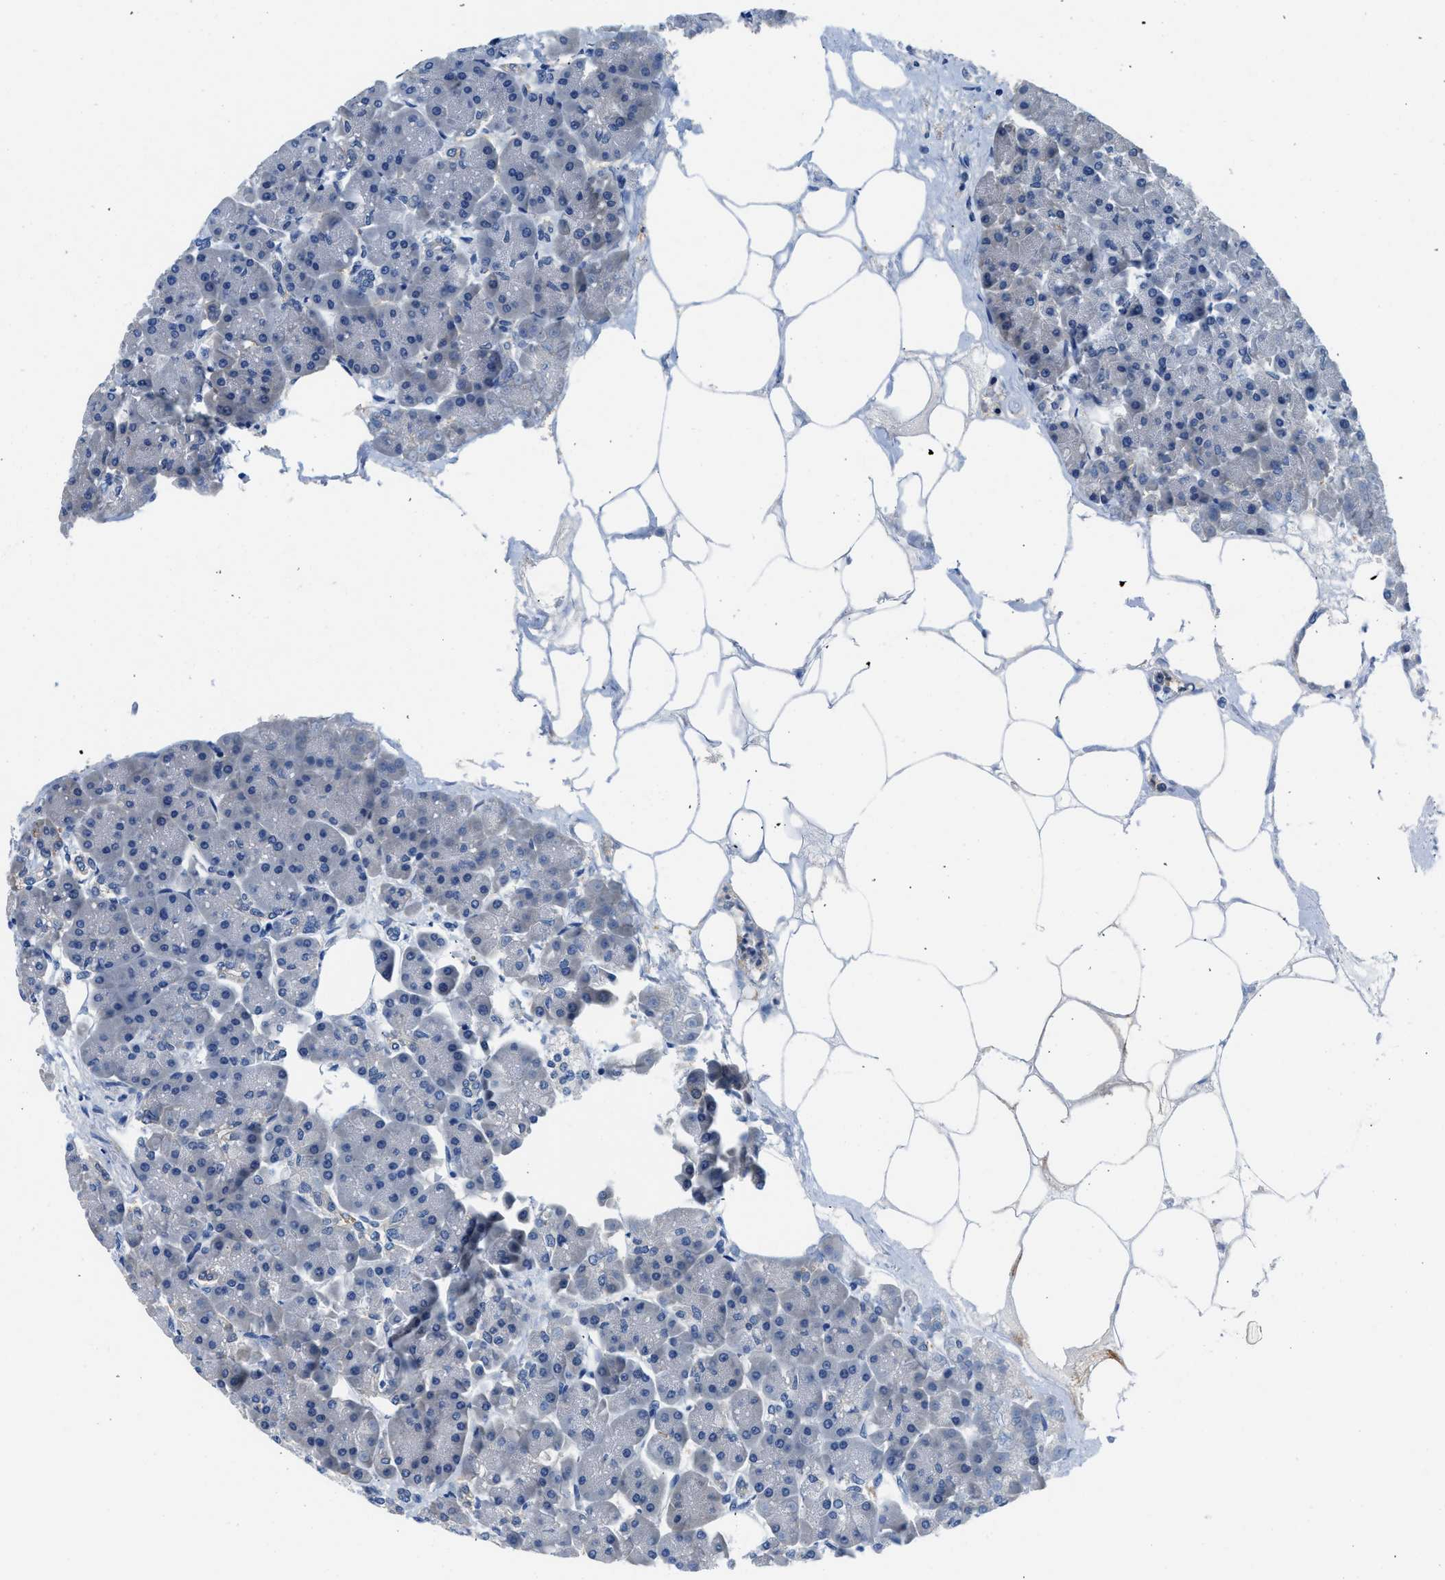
{"staining": {"intensity": "negative", "quantity": "none", "location": "none"}, "tissue": "pancreas", "cell_type": "Exocrine glandular cells", "image_type": "normal", "snomed": [{"axis": "morphology", "description": "Normal tissue, NOS"}, {"axis": "topography", "description": "Pancreas"}], "caption": "This is an immunohistochemistry micrograph of unremarkable pancreas. There is no positivity in exocrine glandular cells.", "gene": "FADS6", "patient": {"sex": "female", "age": 70}}